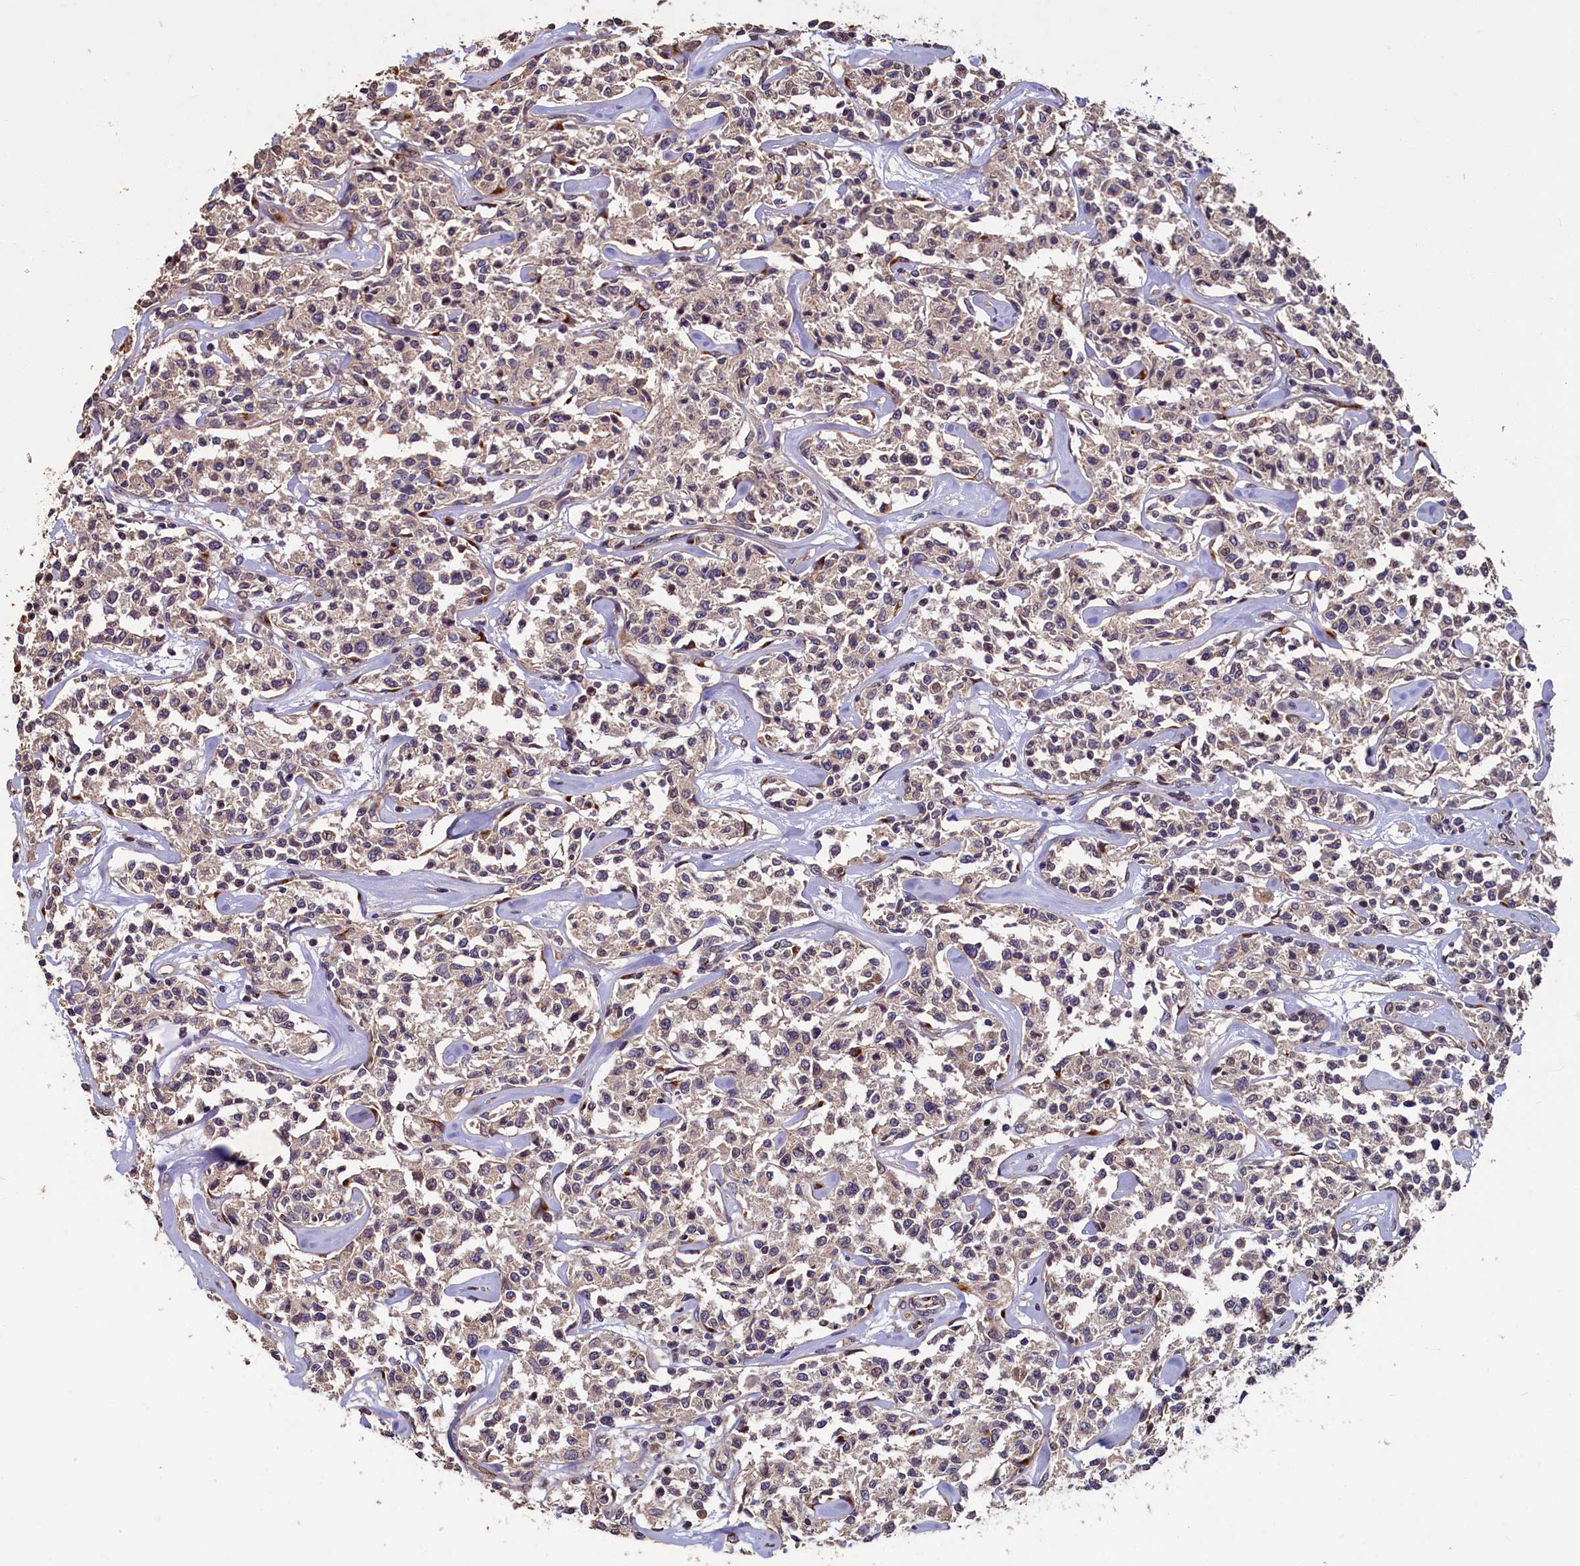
{"staining": {"intensity": "weak", "quantity": "25%-75%", "location": "cytoplasmic/membranous"}, "tissue": "lymphoma", "cell_type": "Tumor cells", "image_type": "cancer", "snomed": [{"axis": "morphology", "description": "Malignant lymphoma, non-Hodgkin's type, Low grade"}, {"axis": "topography", "description": "Small intestine"}], "caption": "Low-grade malignant lymphoma, non-Hodgkin's type tissue shows weak cytoplasmic/membranous expression in about 25%-75% of tumor cells Using DAB (brown) and hematoxylin (blue) stains, captured at high magnification using brightfield microscopy.", "gene": "TMEM181", "patient": {"sex": "female", "age": 59}}